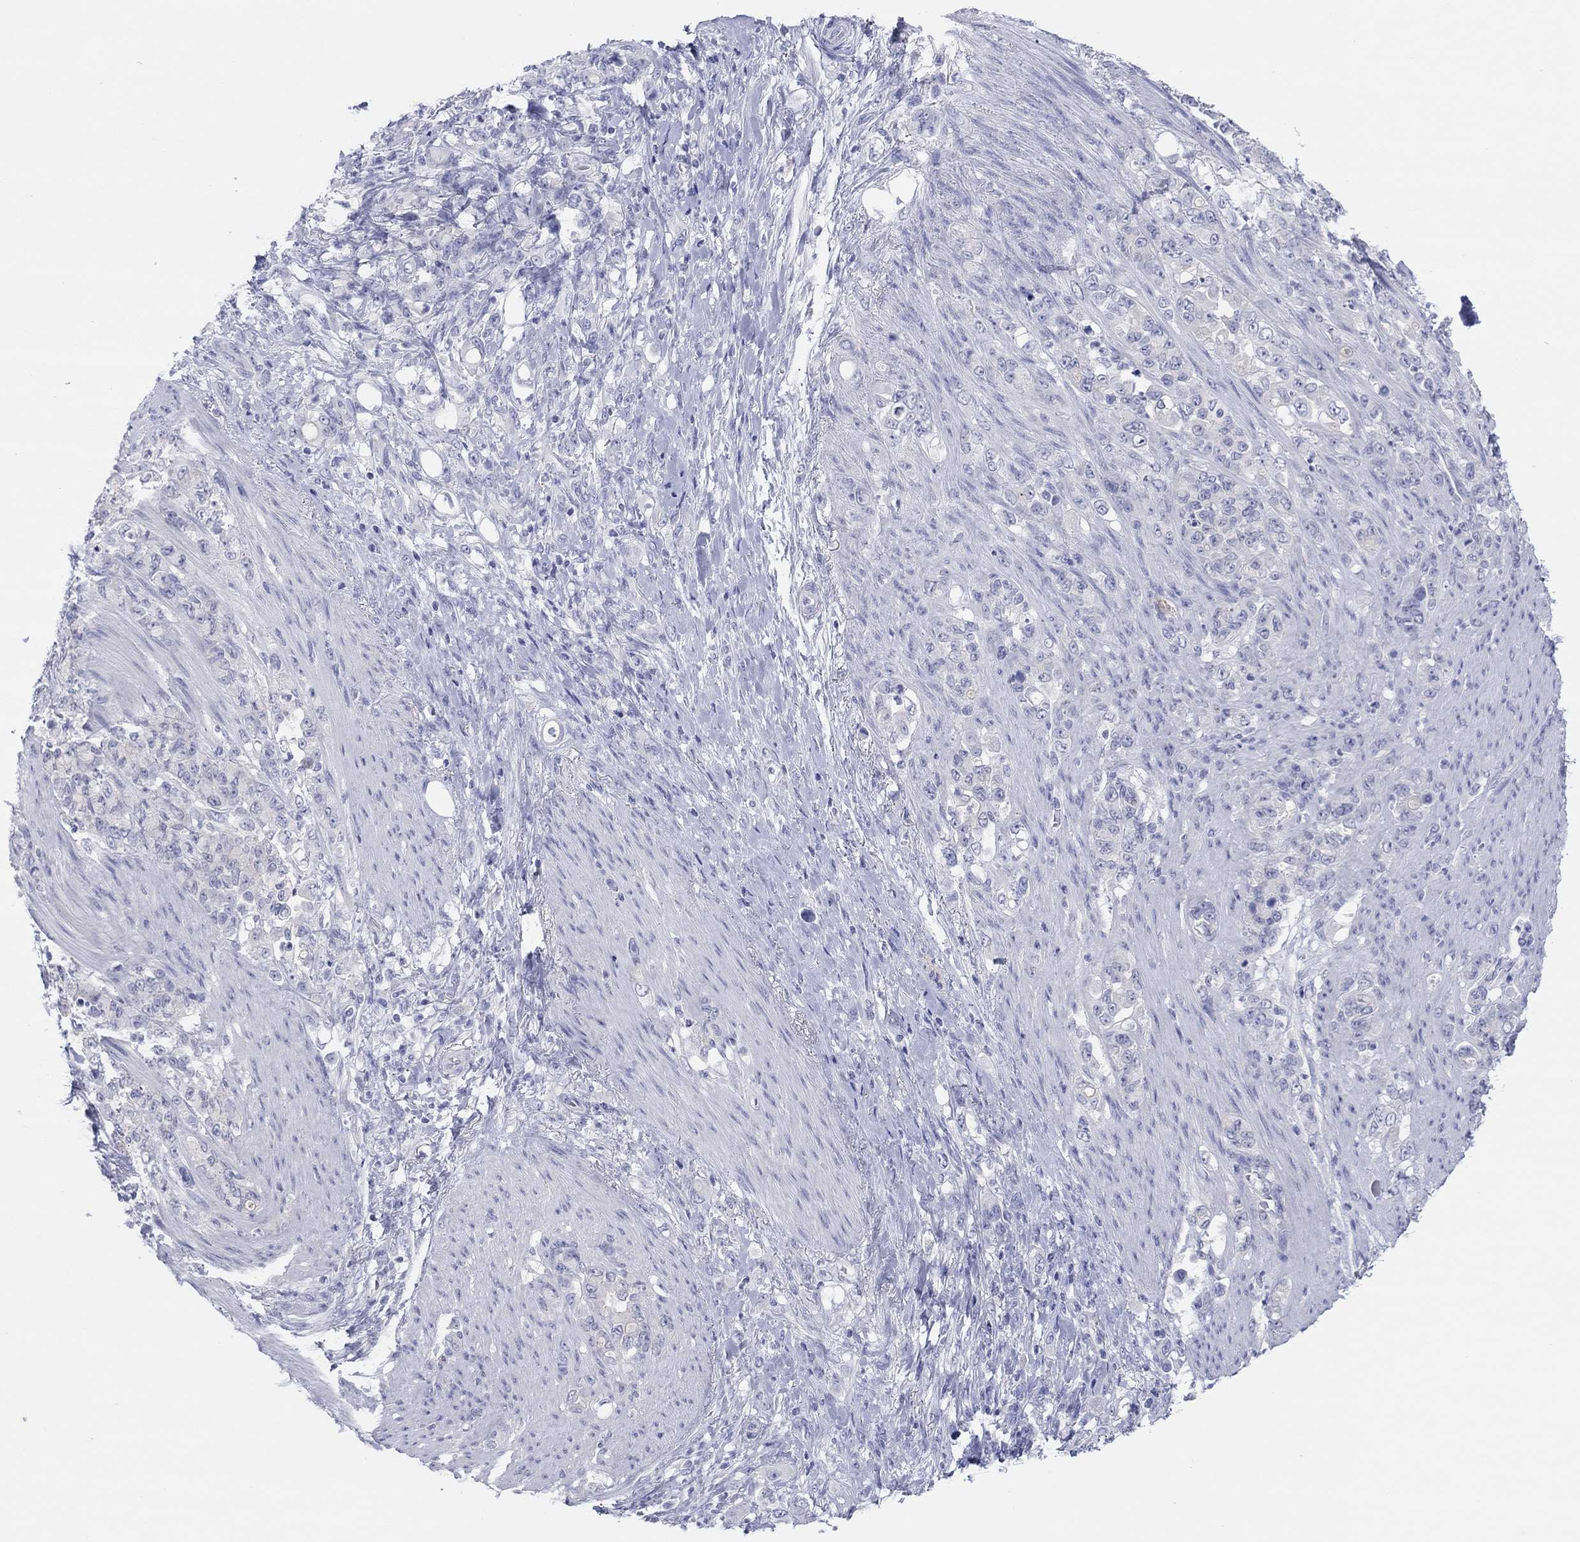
{"staining": {"intensity": "negative", "quantity": "none", "location": "none"}, "tissue": "stomach cancer", "cell_type": "Tumor cells", "image_type": "cancer", "snomed": [{"axis": "morphology", "description": "Adenocarcinoma, NOS"}, {"axis": "topography", "description": "Stomach"}], "caption": "An image of stomach cancer stained for a protein displays no brown staining in tumor cells. The staining was performed using DAB (3,3'-diaminobenzidine) to visualize the protein expression in brown, while the nuclei were stained in blue with hematoxylin (Magnification: 20x).", "gene": "CPNE6", "patient": {"sex": "female", "age": 79}}